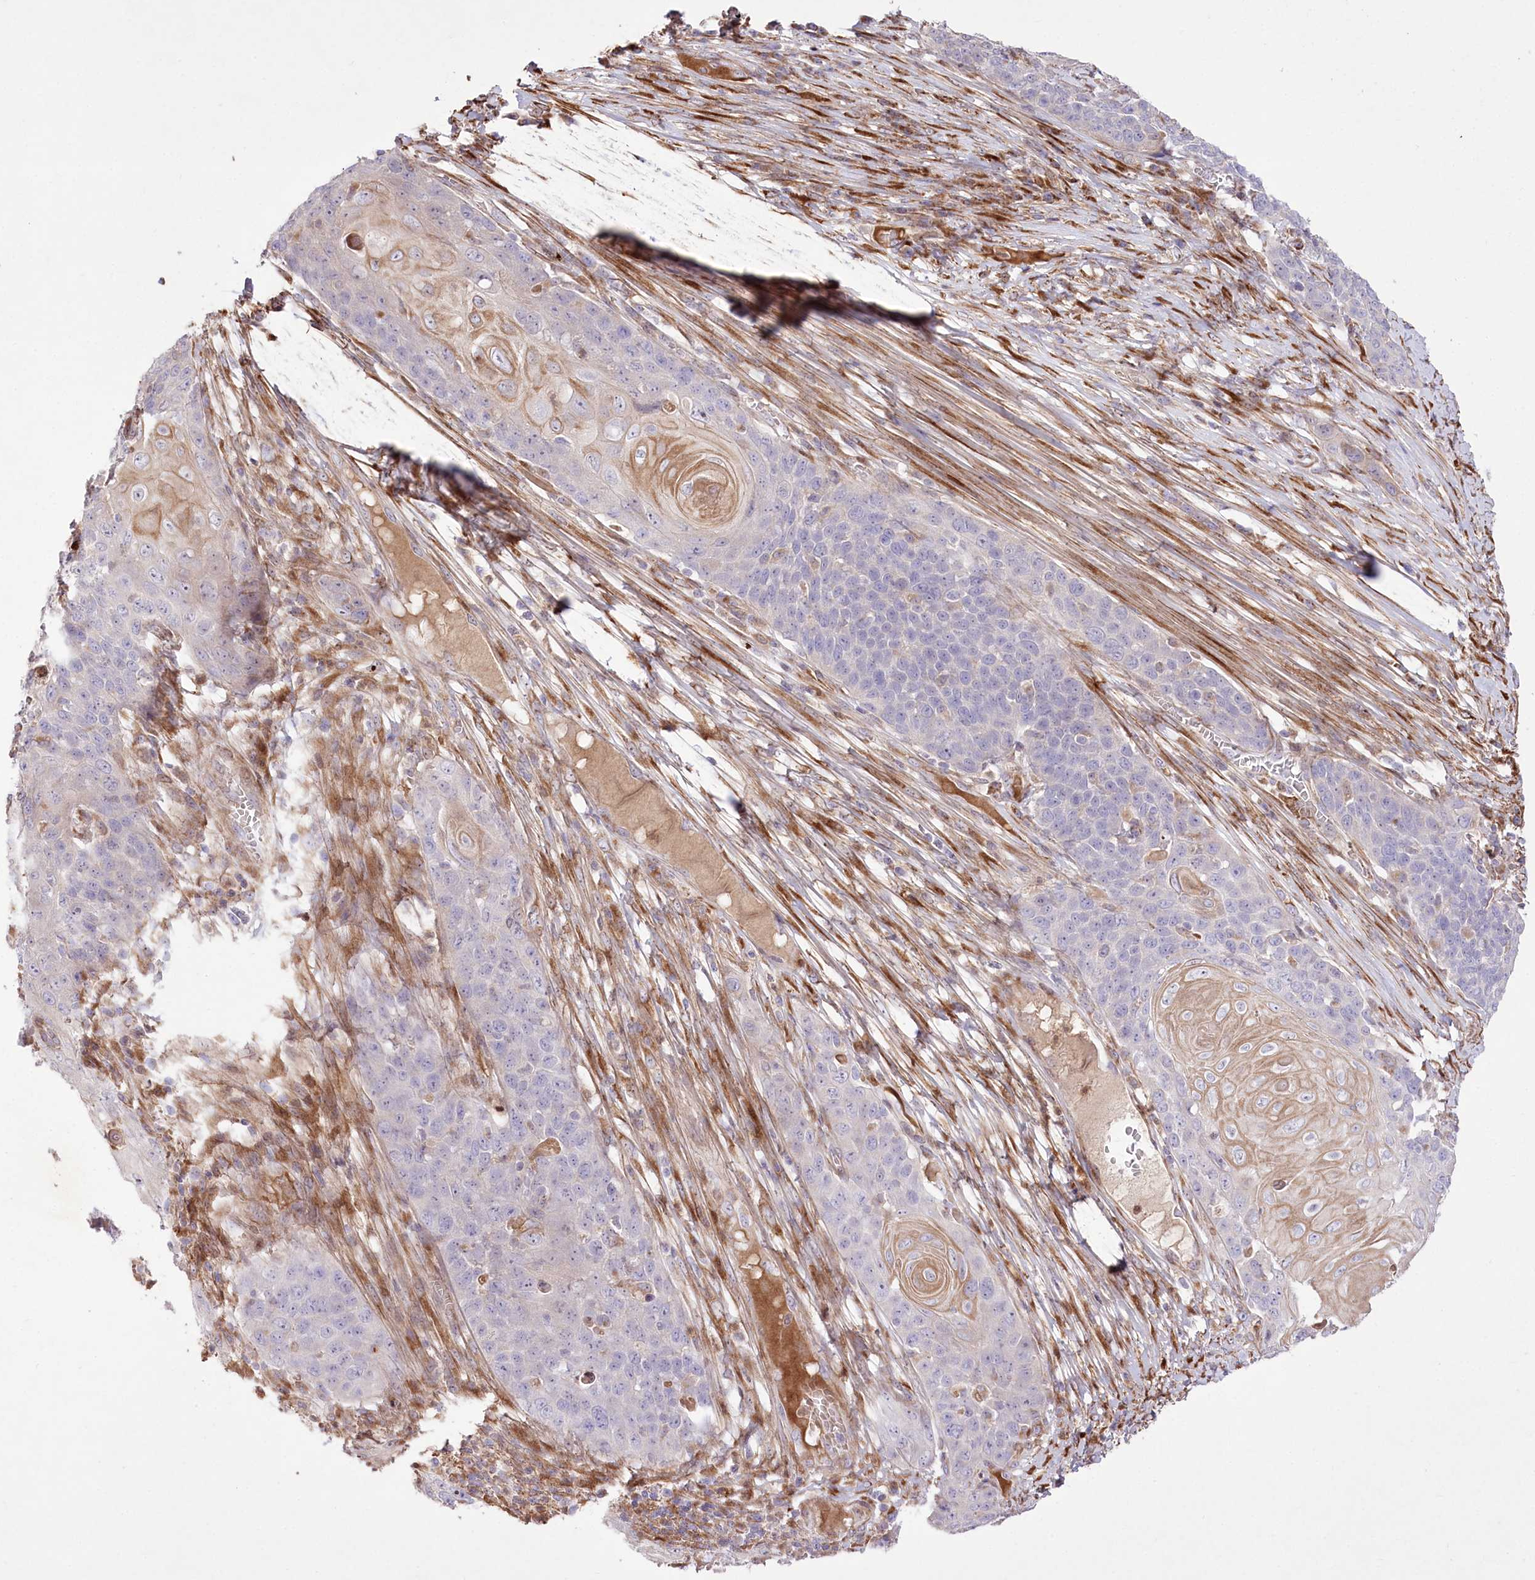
{"staining": {"intensity": "negative", "quantity": "none", "location": "none"}, "tissue": "skin cancer", "cell_type": "Tumor cells", "image_type": "cancer", "snomed": [{"axis": "morphology", "description": "Squamous cell carcinoma, NOS"}, {"axis": "topography", "description": "Skin"}], "caption": "This image is of skin cancer (squamous cell carcinoma) stained with IHC to label a protein in brown with the nuclei are counter-stained blue. There is no positivity in tumor cells.", "gene": "RNF24", "patient": {"sex": "male", "age": 55}}